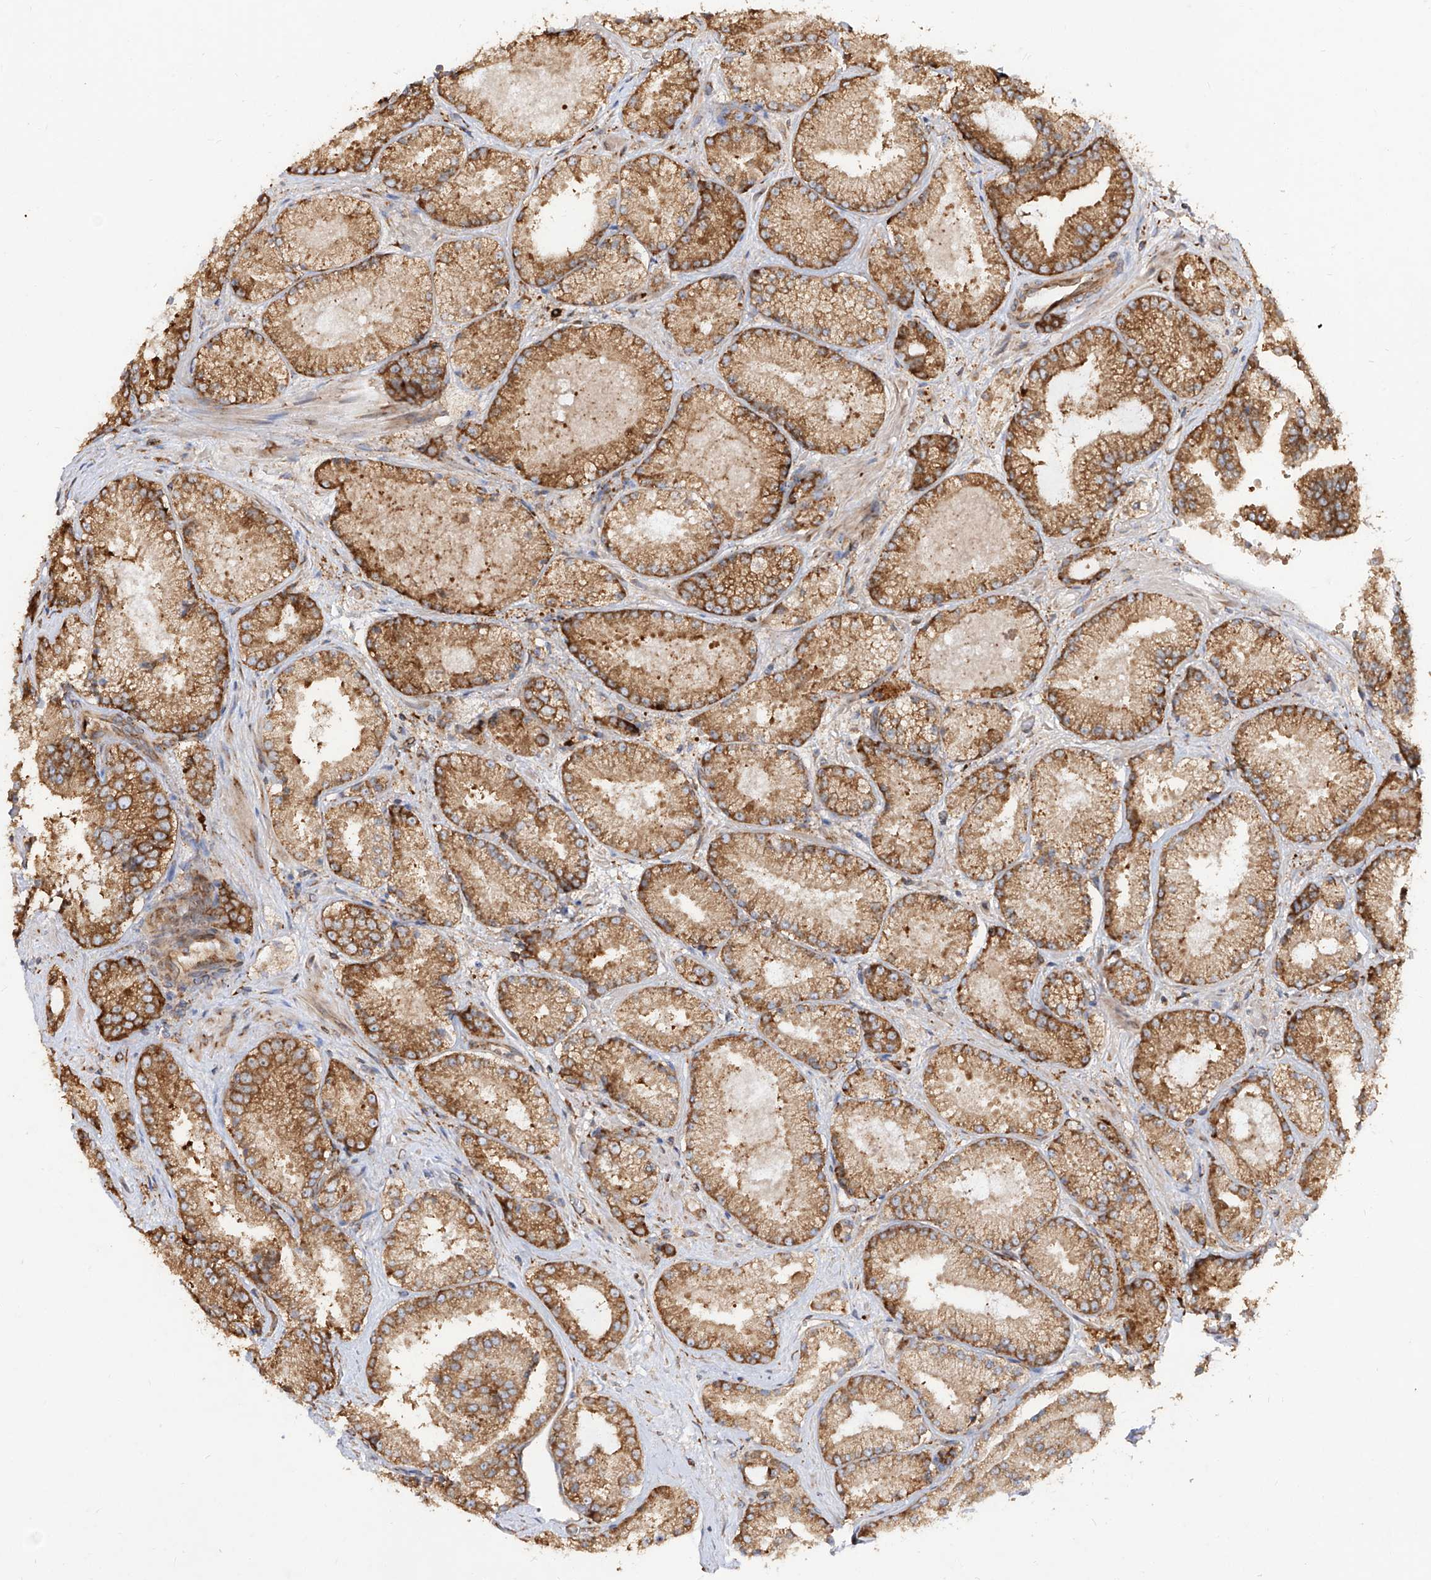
{"staining": {"intensity": "moderate", "quantity": ">75%", "location": "cytoplasmic/membranous"}, "tissue": "prostate cancer", "cell_type": "Tumor cells", "image_type": "cancer", "snomed": [{"axis": "morphology", "description": "Adenocarcinoma, High grade"}, {"axis": "topography", "description": "Prostate"}], "caption": "IHC image of neoplastic tissue: human prostate adenocarcinoma (high-grade) stained using IHC shows medium levels of moderate protein expression localized specifically in the cytoplasmic/membranous of tumor cells, appearing as a cytoplasmic/membranous brown color.", "gene": "RPS25", "patient": {"sex": "male", "age": 73}}